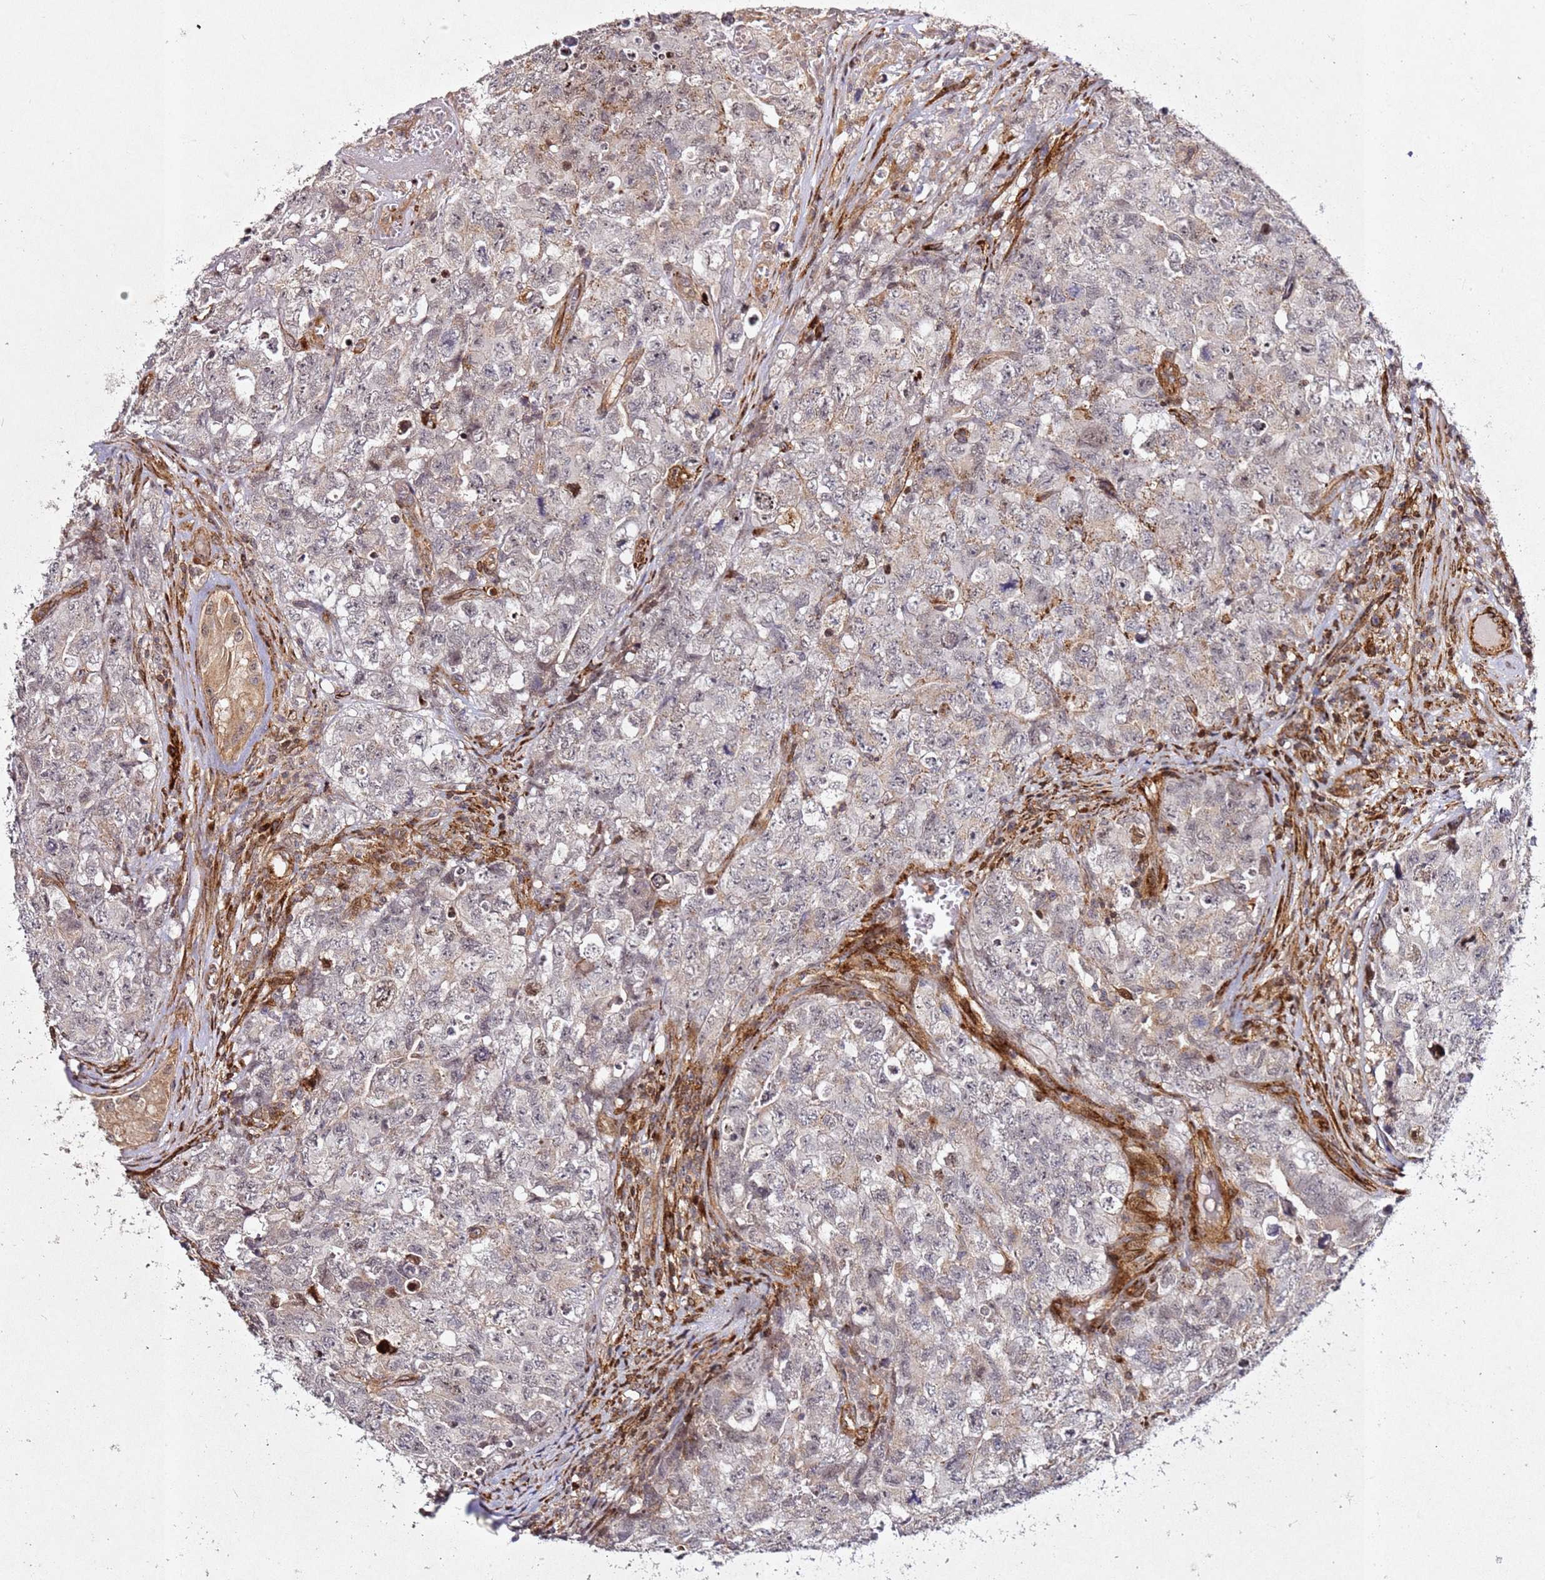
{"staining": {"intensity": "negative", "quantity": "none", "location": "none"}, "tissue": "testis cancer", "cell_type": "Tumor cells", "image_type": "cancer", "snomed": [{"axis": "morphology", "description": "Carcinoma, Embryonal, NOS"}, {"axis": "topography", "description": "Testis"}], "caption": "DAB (3,3'-diaminobenzidine) immunohistochemical staining of human embryonal carcinoma (testis) demonstrates no significant positivity in tumor cells.", "gene": "ZNF296", "patient": {"sex": "male", "age": 31}}